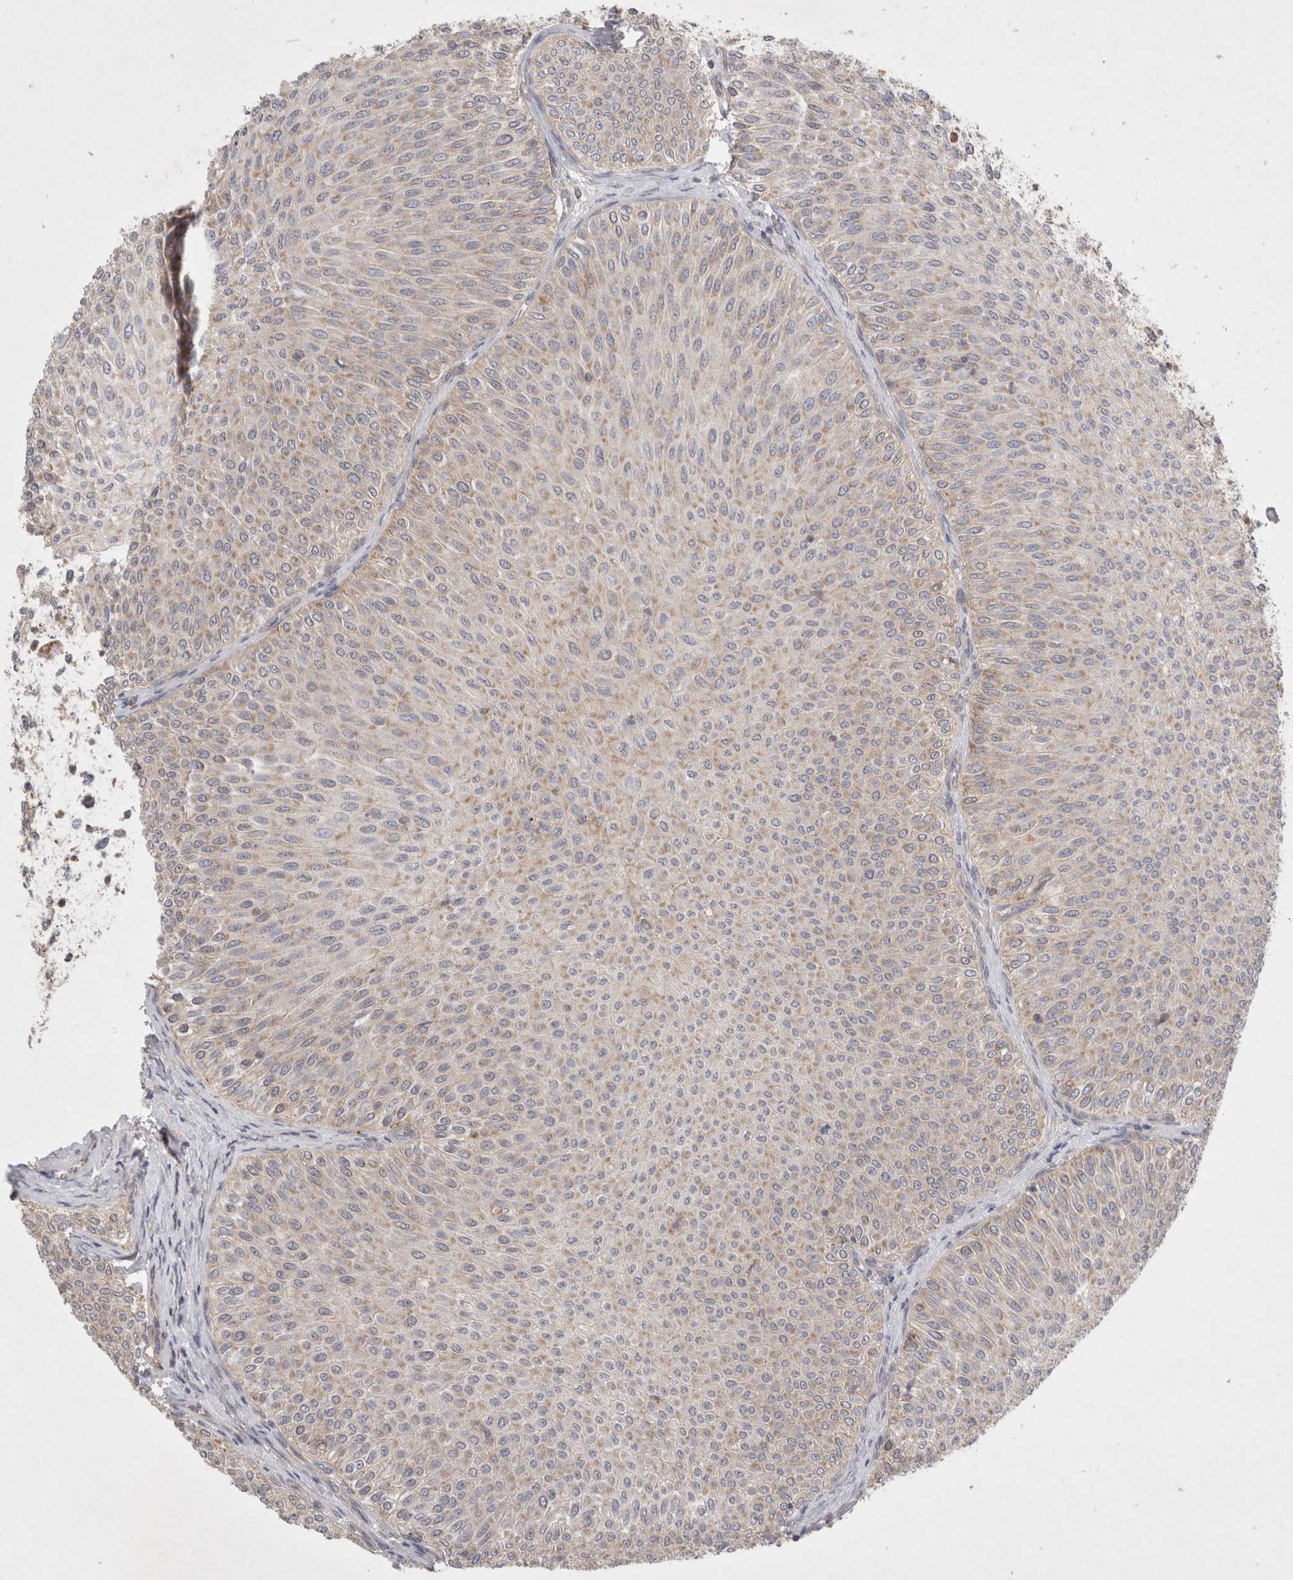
{"staining": {"intensity": "weak", "quantity": "25%-75%", "location": "cytoplasmic/membranous"}, "tissue": "urothelial cancer", "cell_type": "Tumor cells", "image_type": "cancer", "snomed": [{"axis": "morphology", "description": "Urothelial carcinoma, Low grade"}, {"axis": "topography", "description": "Urinary bladder"}], "caption": "Tumor cells reveal low levels of weak cytoplasmic/membranous expression in about 25%-75% of cells in human urothelial cancer.", "gene": "NPC1", "patient": {"sex": "male", "age": 78}}